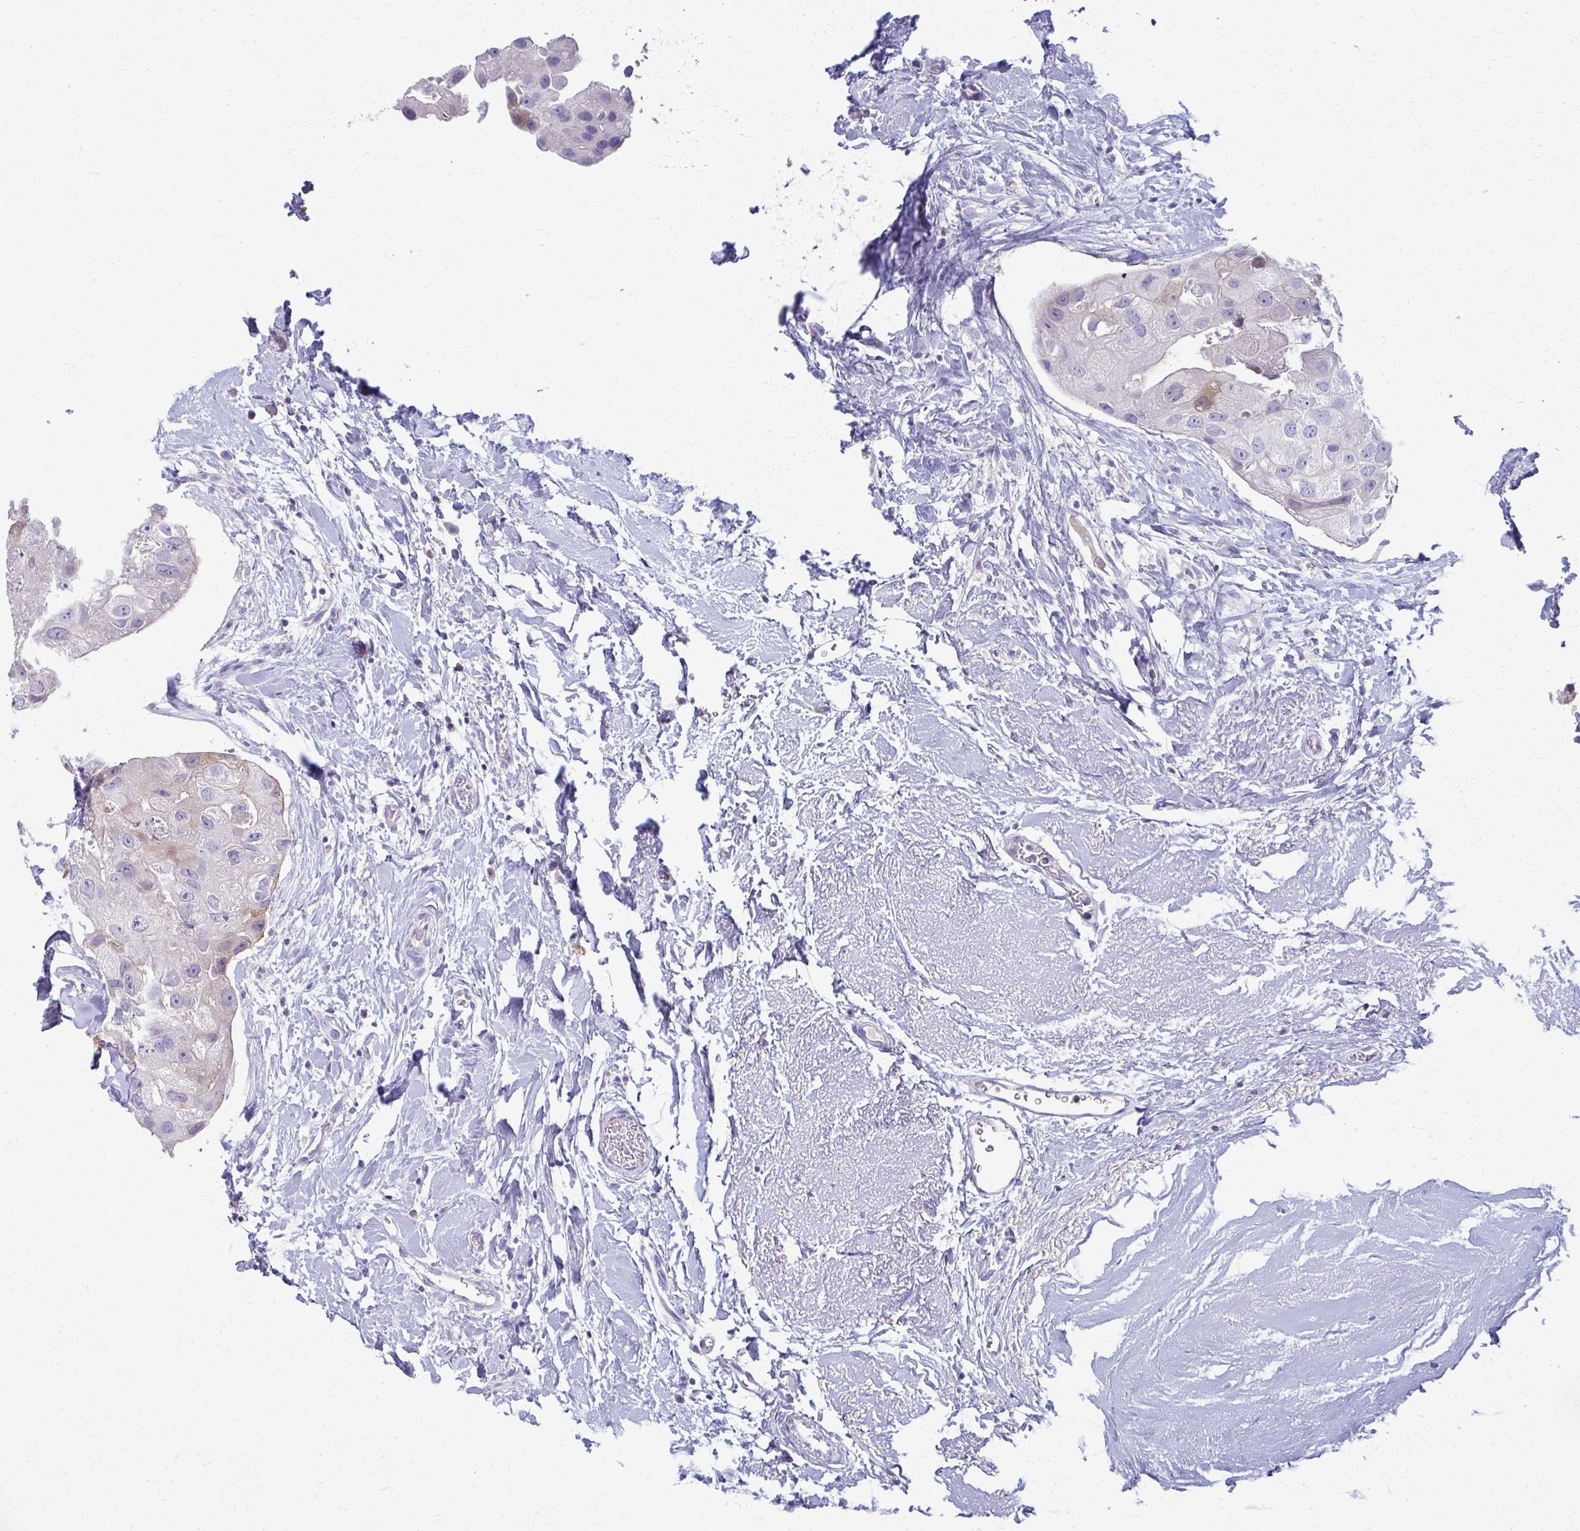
{"staining": {"intensity": "weak", "quantity": "<25%", "location": "cytoplasmic/membranous"}, "tissue": "breast cancer", "cell_type": "Tumor cells", "image_type": "cancer", "snomed": [{"axis": "morphology", "description": "Duct carcinoma"}, {"axis": "topography", "description": "Breast"}], "caption": "This is a micrograph of immunohistochemistry (IHC) staining of breast cancer, which shows no staining in tumor cells. (IHC, brightfield microscopy, high magnification).", "gene": "OR4M1", "patient": {"sex": "female", "age": 43}}